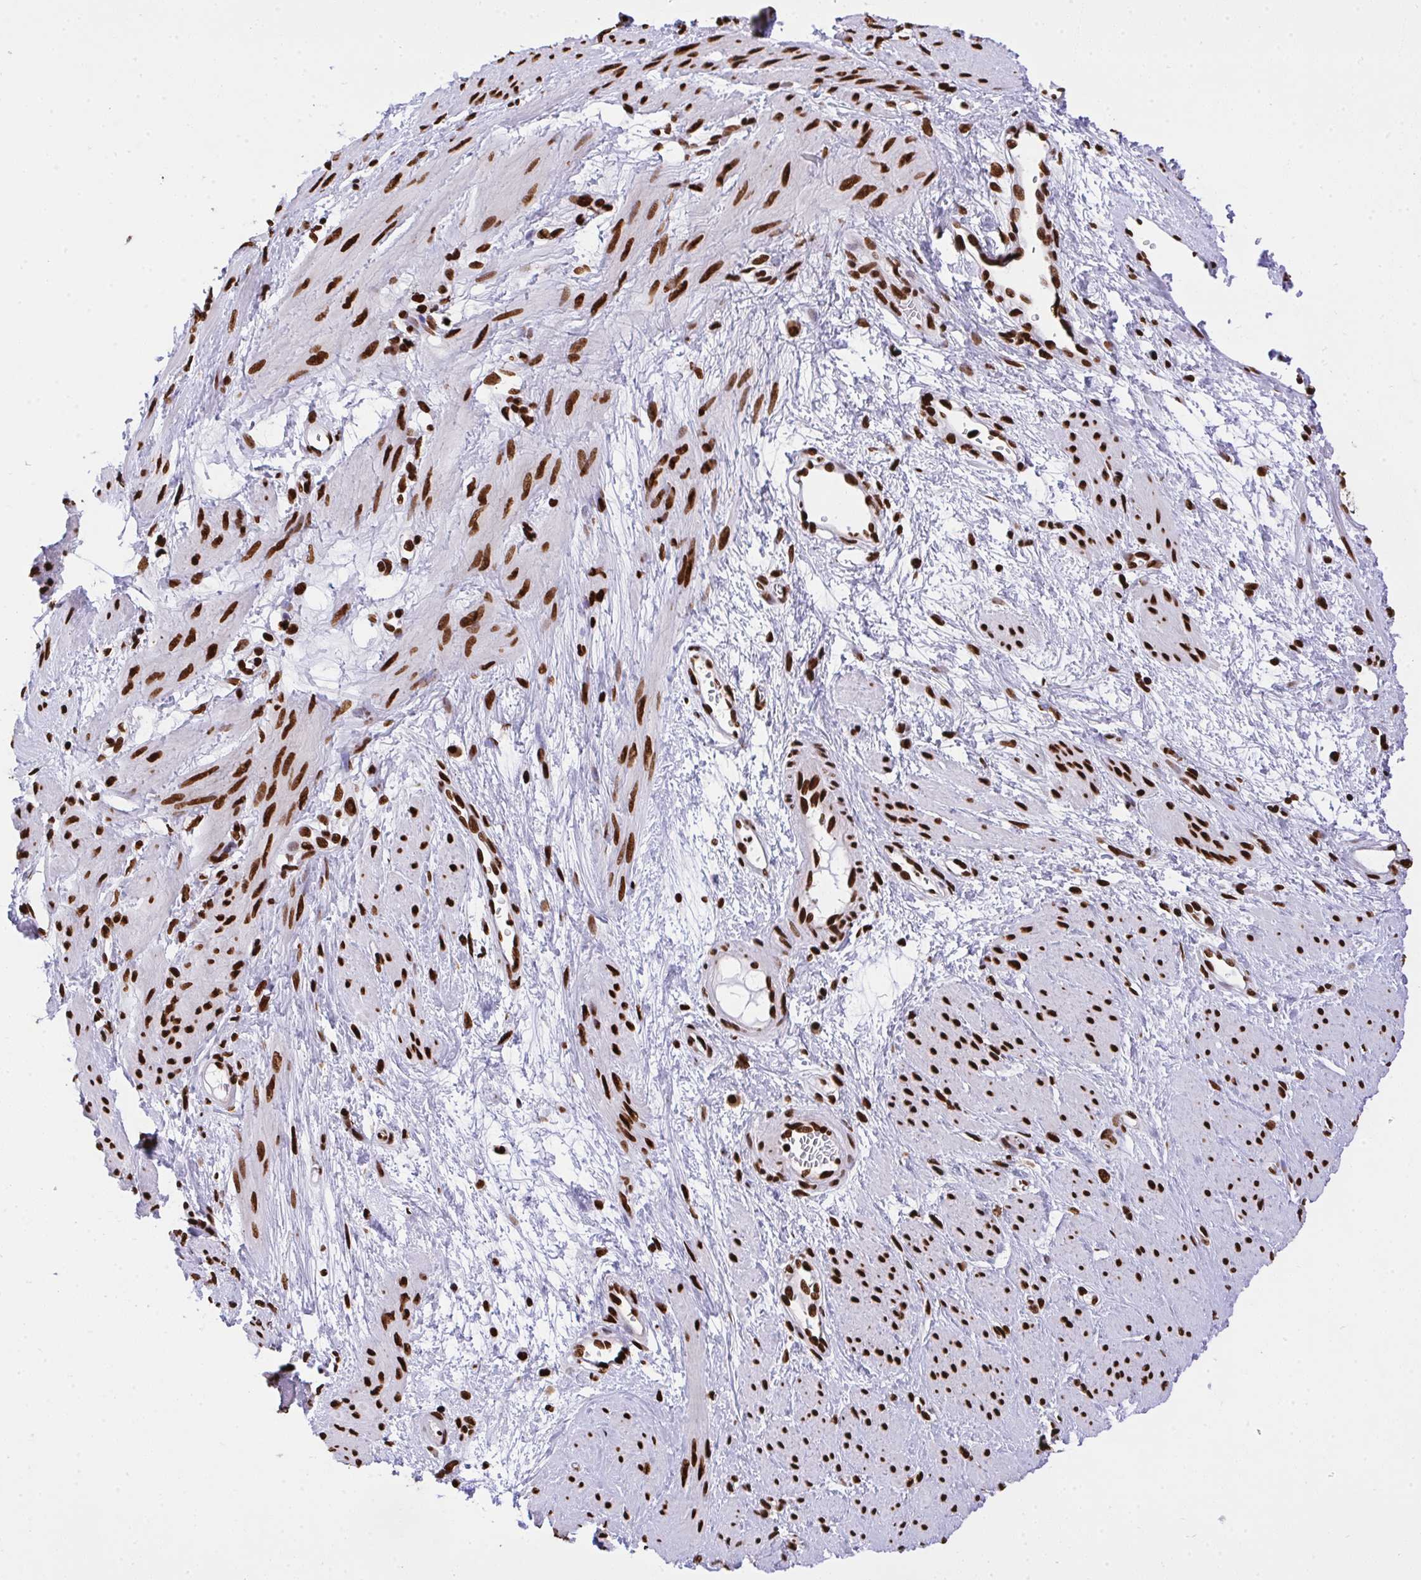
{"staining": {"intensity": "strong", "quantity": ">75%", "location": "nuclear"}, "tissue": "smooth muscle", "cell_type": "Smooth muscle cells", "image_type": "normal", "snomed": [{"axis": "morphology", "description": "Normal tissue, NOS"}, {"axis": "topography", "description": "Smooth muscle"}, {"axis": "topography", "description": "Uterus"}], "caption": "A brown stain shows strong nuclear positivity of a protein in smooth muscle cells of normal smooth muscle. Nuclei are stained in blue.", "gene": "HNRNPL", "patient": {"sex": "female", "age": 39}}